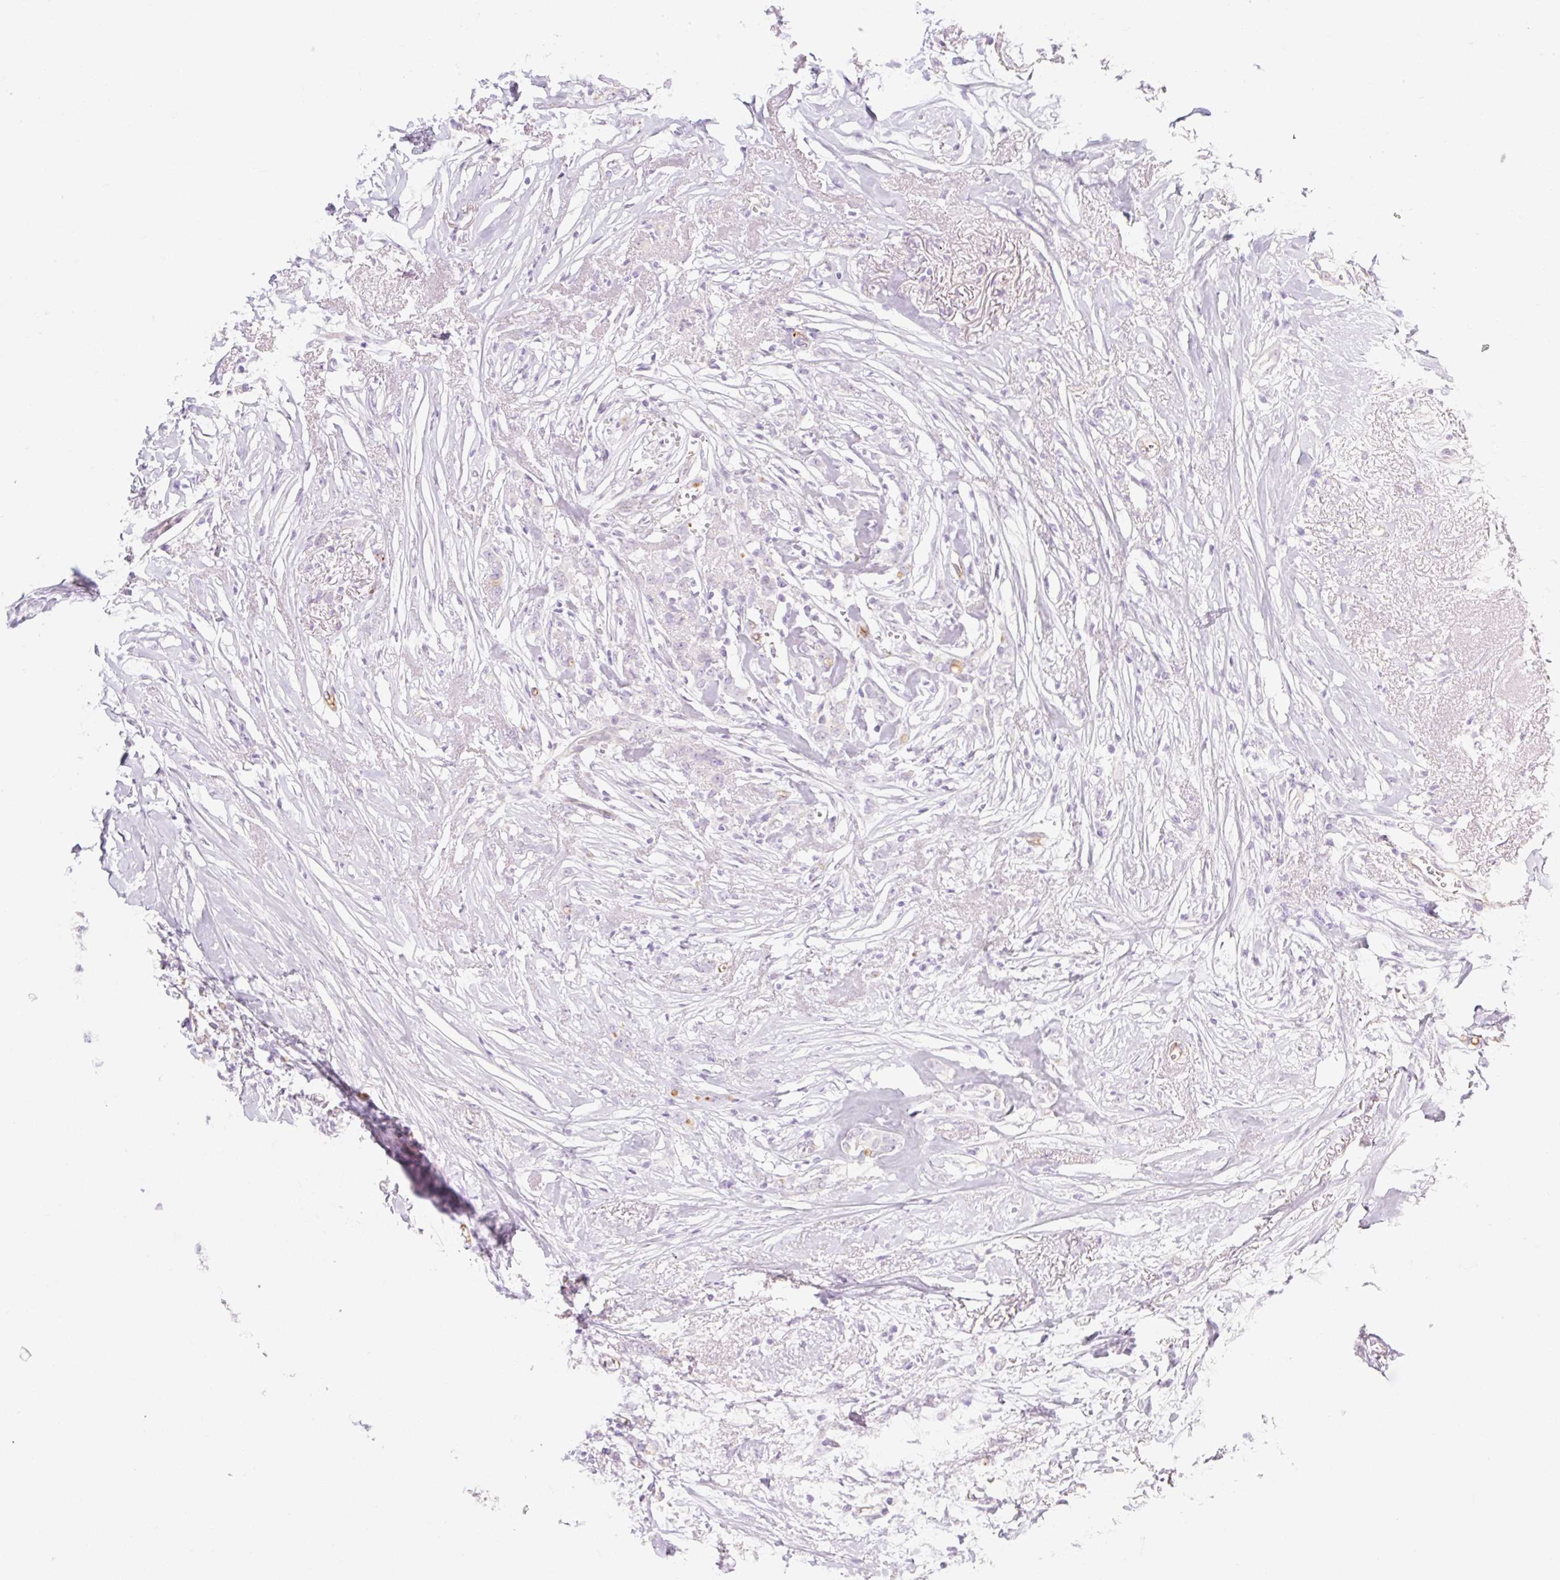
{"staining": {"intensity": "negative", "quantity": "none", "location": "none"}, "tissue": "breast cancer", "cell_type": "Tumor cells", "image_type": "cancer", "snomed": [{"axis": "morphology", "description": "Lobular carcinoma"}, {"axis": "topography", "description": "Breast"}], "caption": "This is an IHC photomicrograph of lobular carcinoma (breast). There is no staining in tumor cells.", "gene": "TAF1L", "patient": {"sex": "female", "age": 91}}